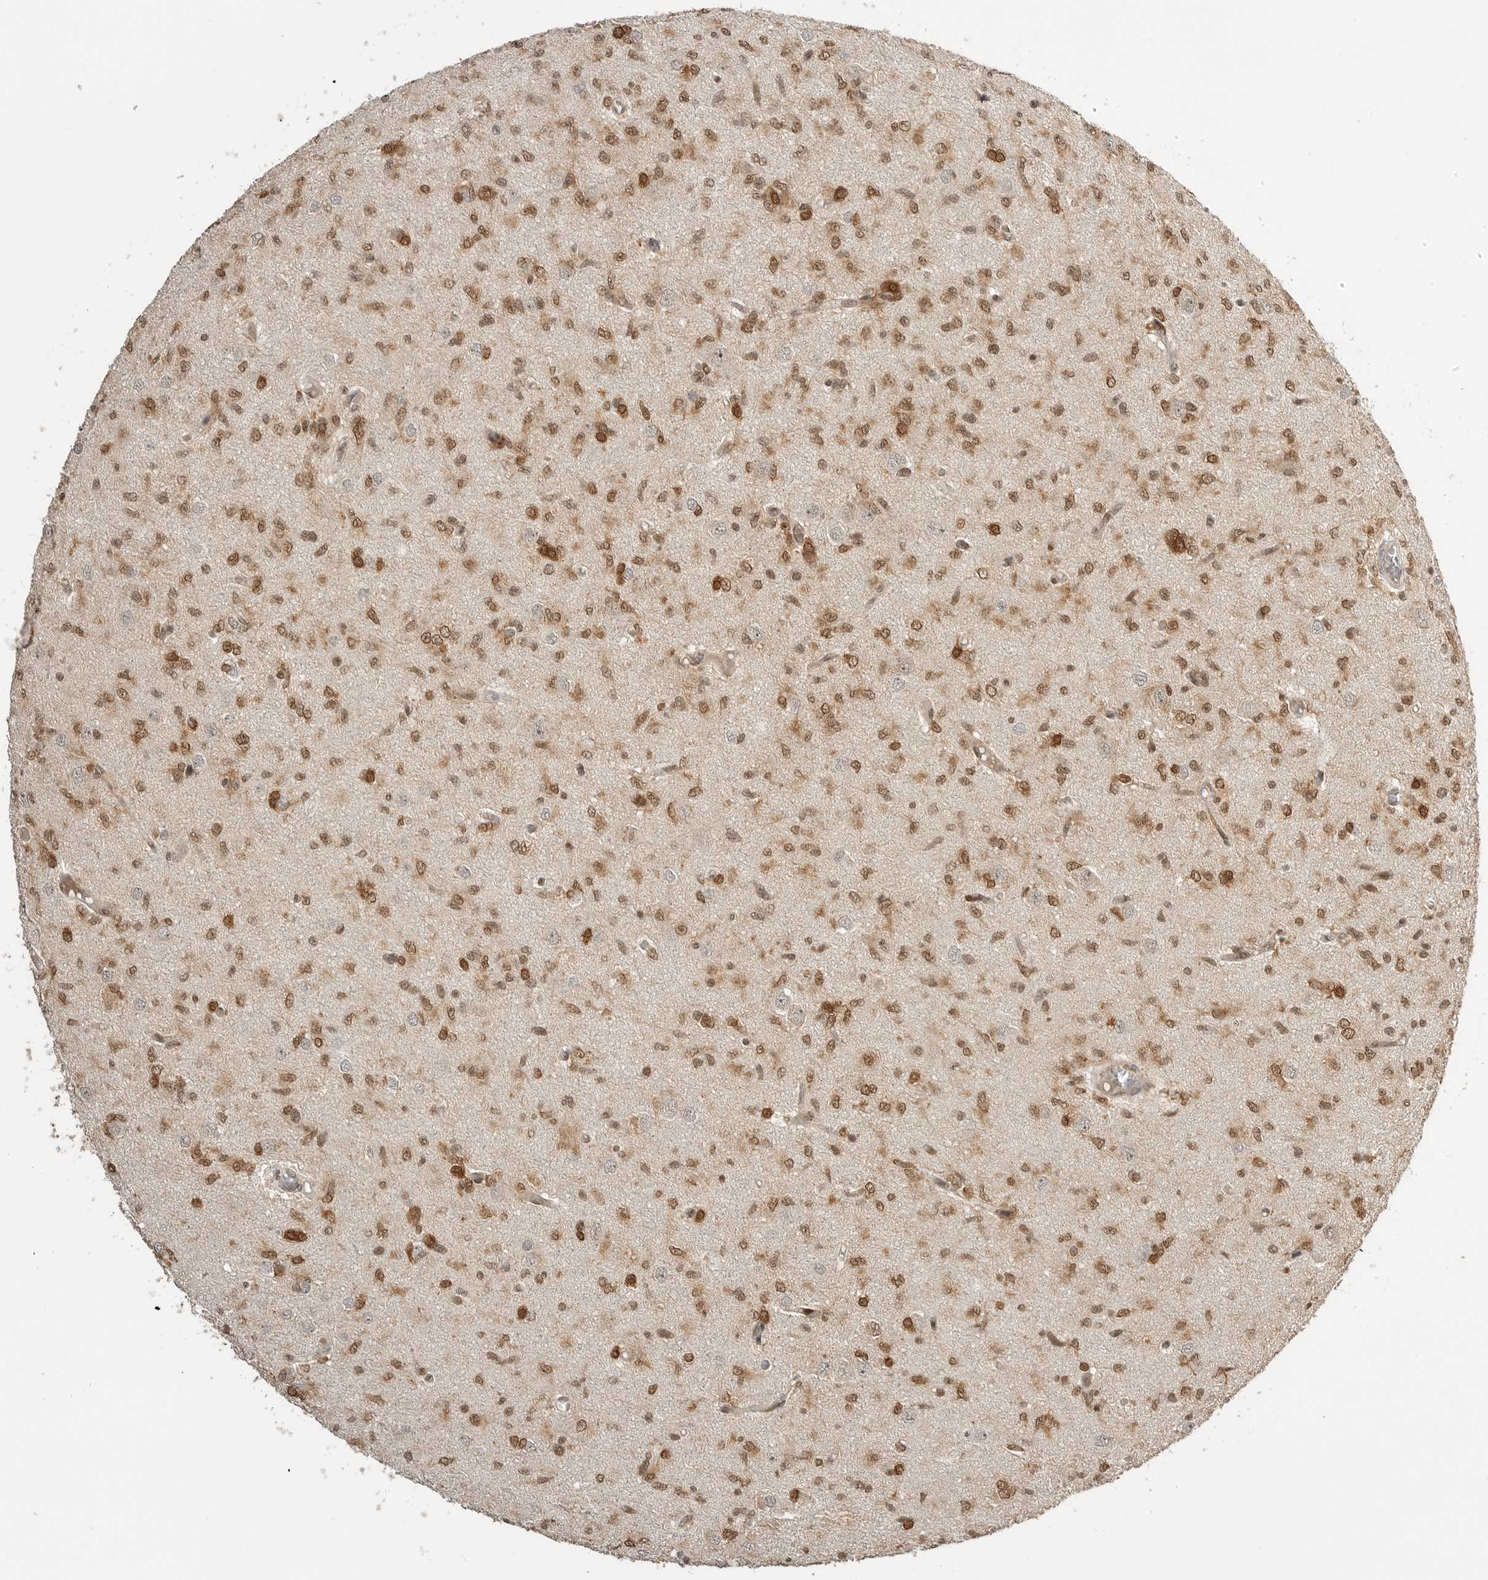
{"staining": {"intensity": "moderate", "quantity": ">75%", "location": "cytoplasmic/membranous,nuclear"}, "tissue": "glioma", "cell_type": "Tumor cells", "image_type": "cancer", "snomed": [{"axis": "morphology", "description": "Glioma, malignant, High grade"}, {"axis": "topography", "description": "Brain"}], "caption": "Immunohistochemical staining of glioma exhibits moderate cytoplasmic/membranous and nuclear protein expression in about >75% of tumor cells. The protein is stained brown, and the nuclei are stained in blue (DAB IHC with brightfield microscopy, high magnification).", "gene": "ALKAL1", "patient": {"sex": "female", "age": 59}}